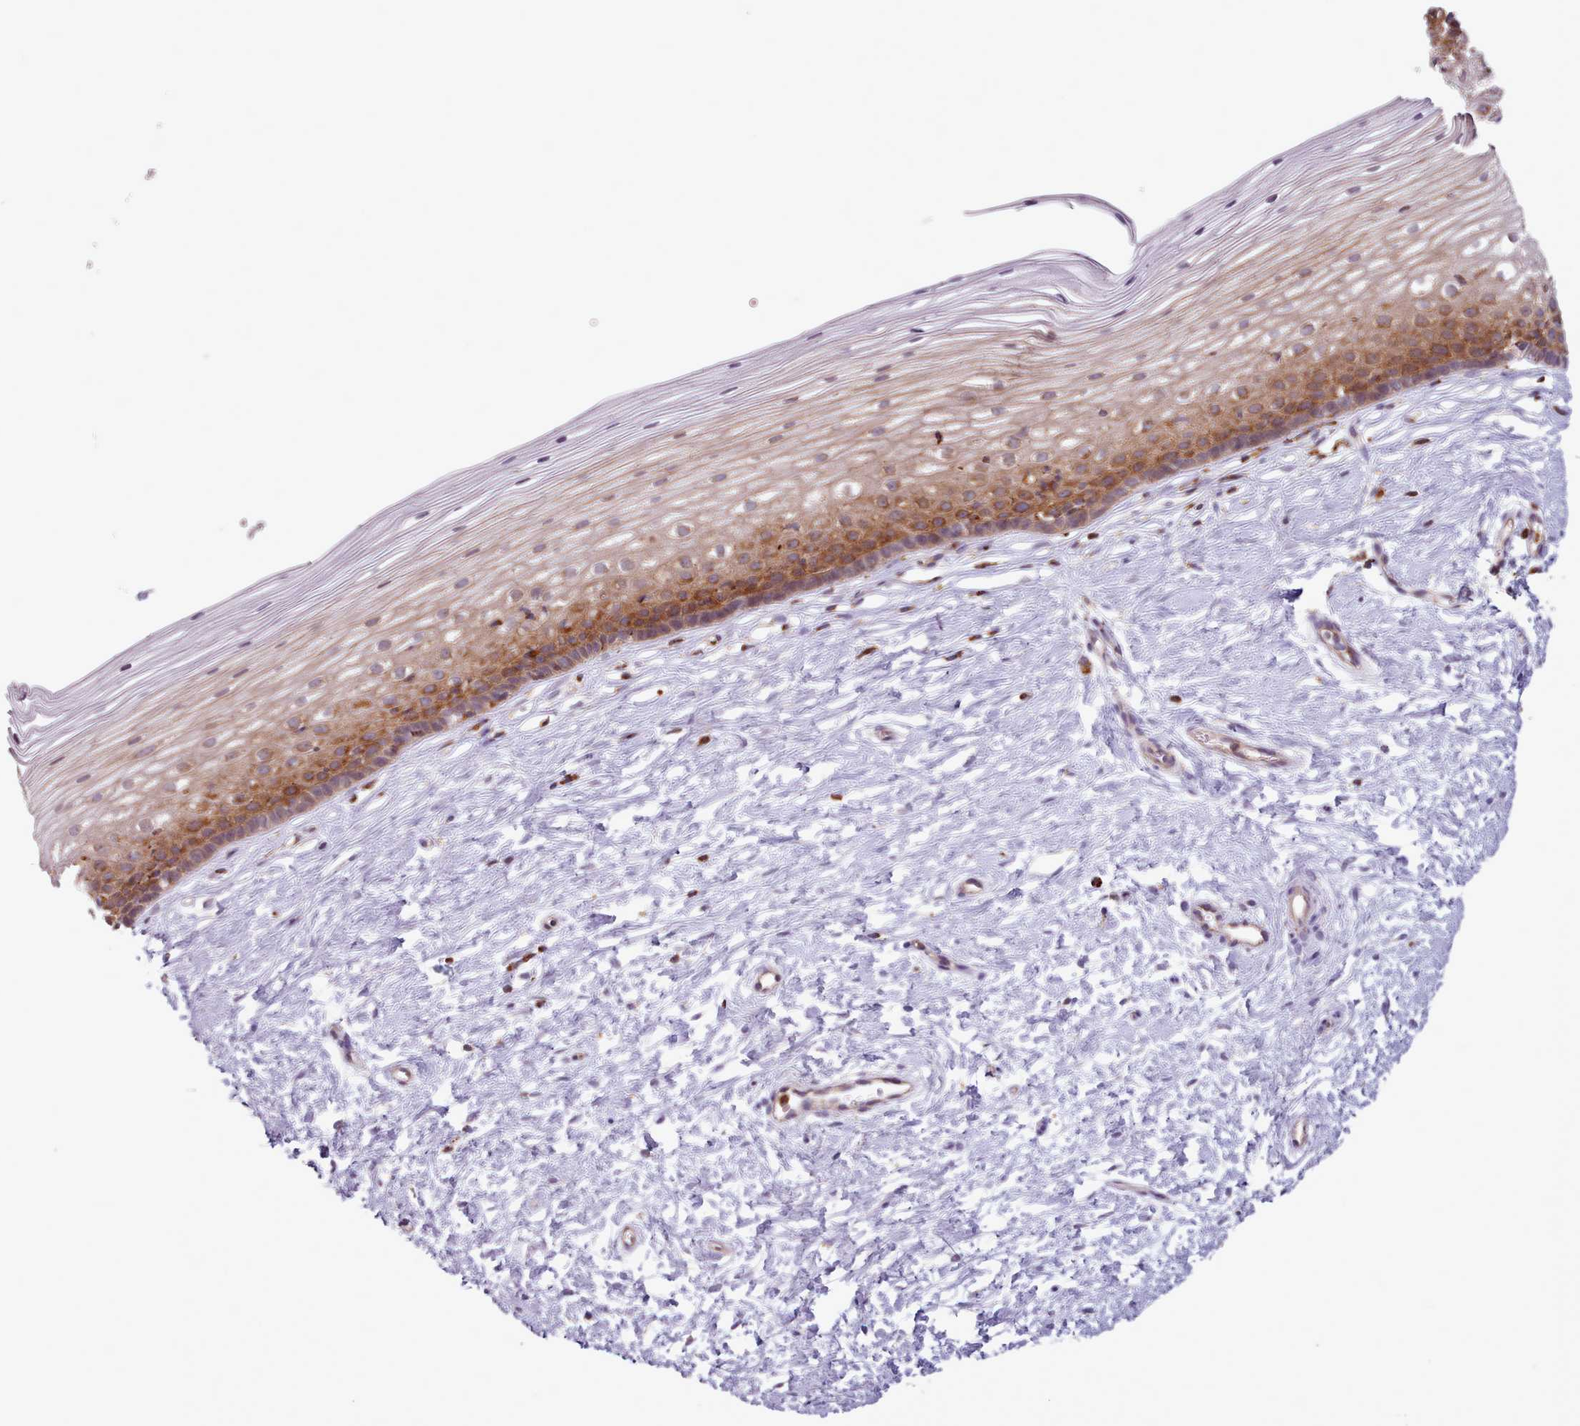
{"staining": {"intensity": "moderate", "quantity": ">75%", "location": "cytoplasmic/membranous"}, "tissue": "cervix", "cell_type": "Glandular cells", "image_type": "normal", "snomed": [{"axis": "morphology", "description": "Normal tissue, NOS"}, {"axis": "topography", "description": "Cervix"}], "caption": "Immunohistochemistry photomicrograph of benign cervix: cervix stained using IHC shows medium levels of moderate protein expression localized specifically in the cytoplasmic/membranous of glandular cells, appearing as a cytoplasmic/membranous brown color.", "gene": "CRYBG1", "patient": {"sex": "female", "age": 40}}